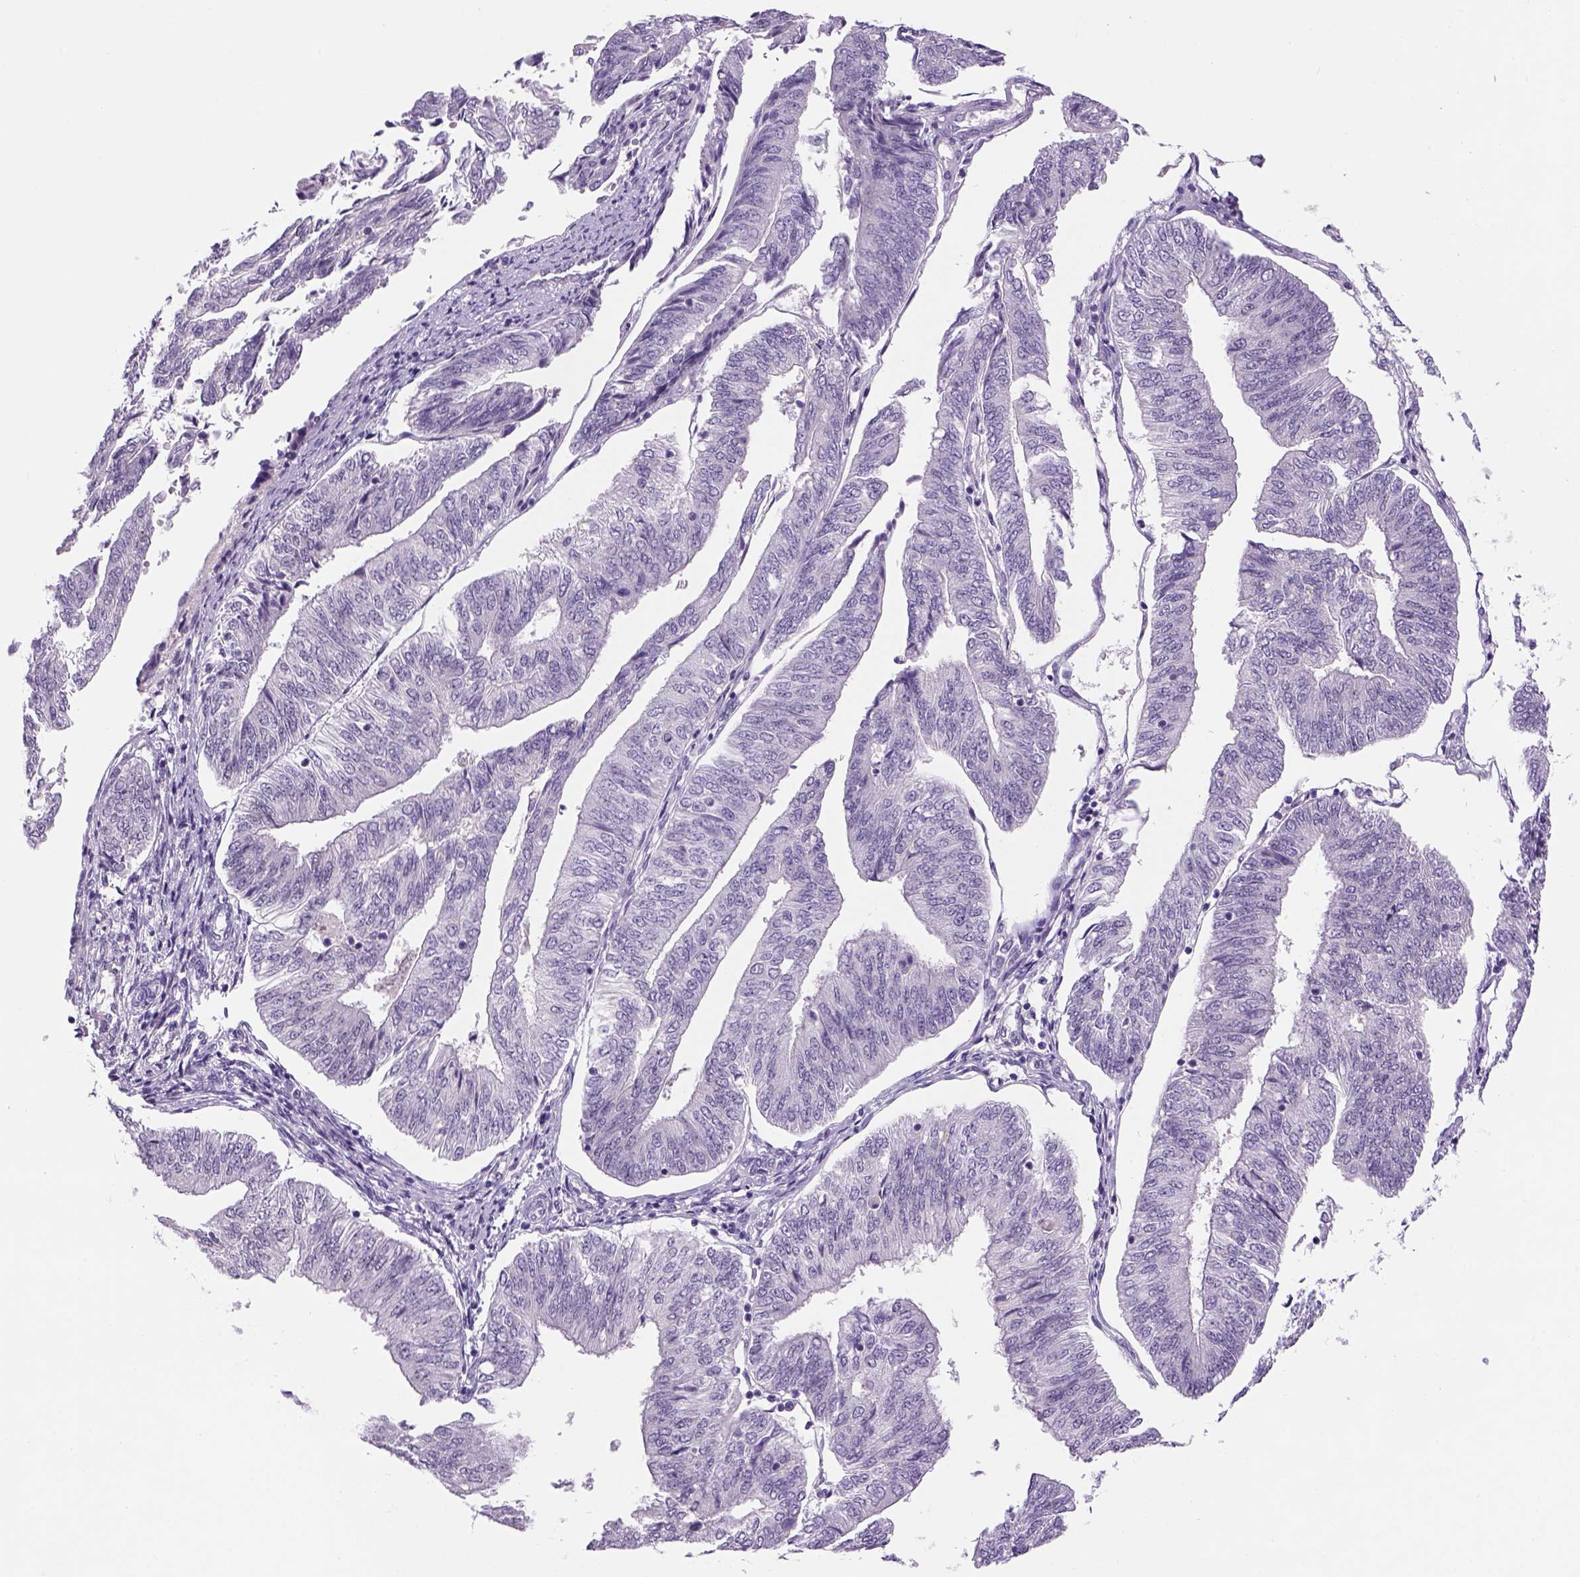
{"staining": {"intensity": "negative", "quantity": "none", "location": "none"}, "tissue": "endometrial cancer", "cell_type": "Tumor cells", "image_type": "cancer", "snomed": [{"axis": "morphology", "description": "Adenocarcinoma, NOS"}, {"axis": "topography", "description": "Endometrium"}], "caption": "This is a photomicrograph of immunohistochemistry (IHC) staining of endometrial adenocarcinoma, which shows no staining in tumor cells.", "gene": "DBH", "patient": {"sex": "female", "age": 58}}